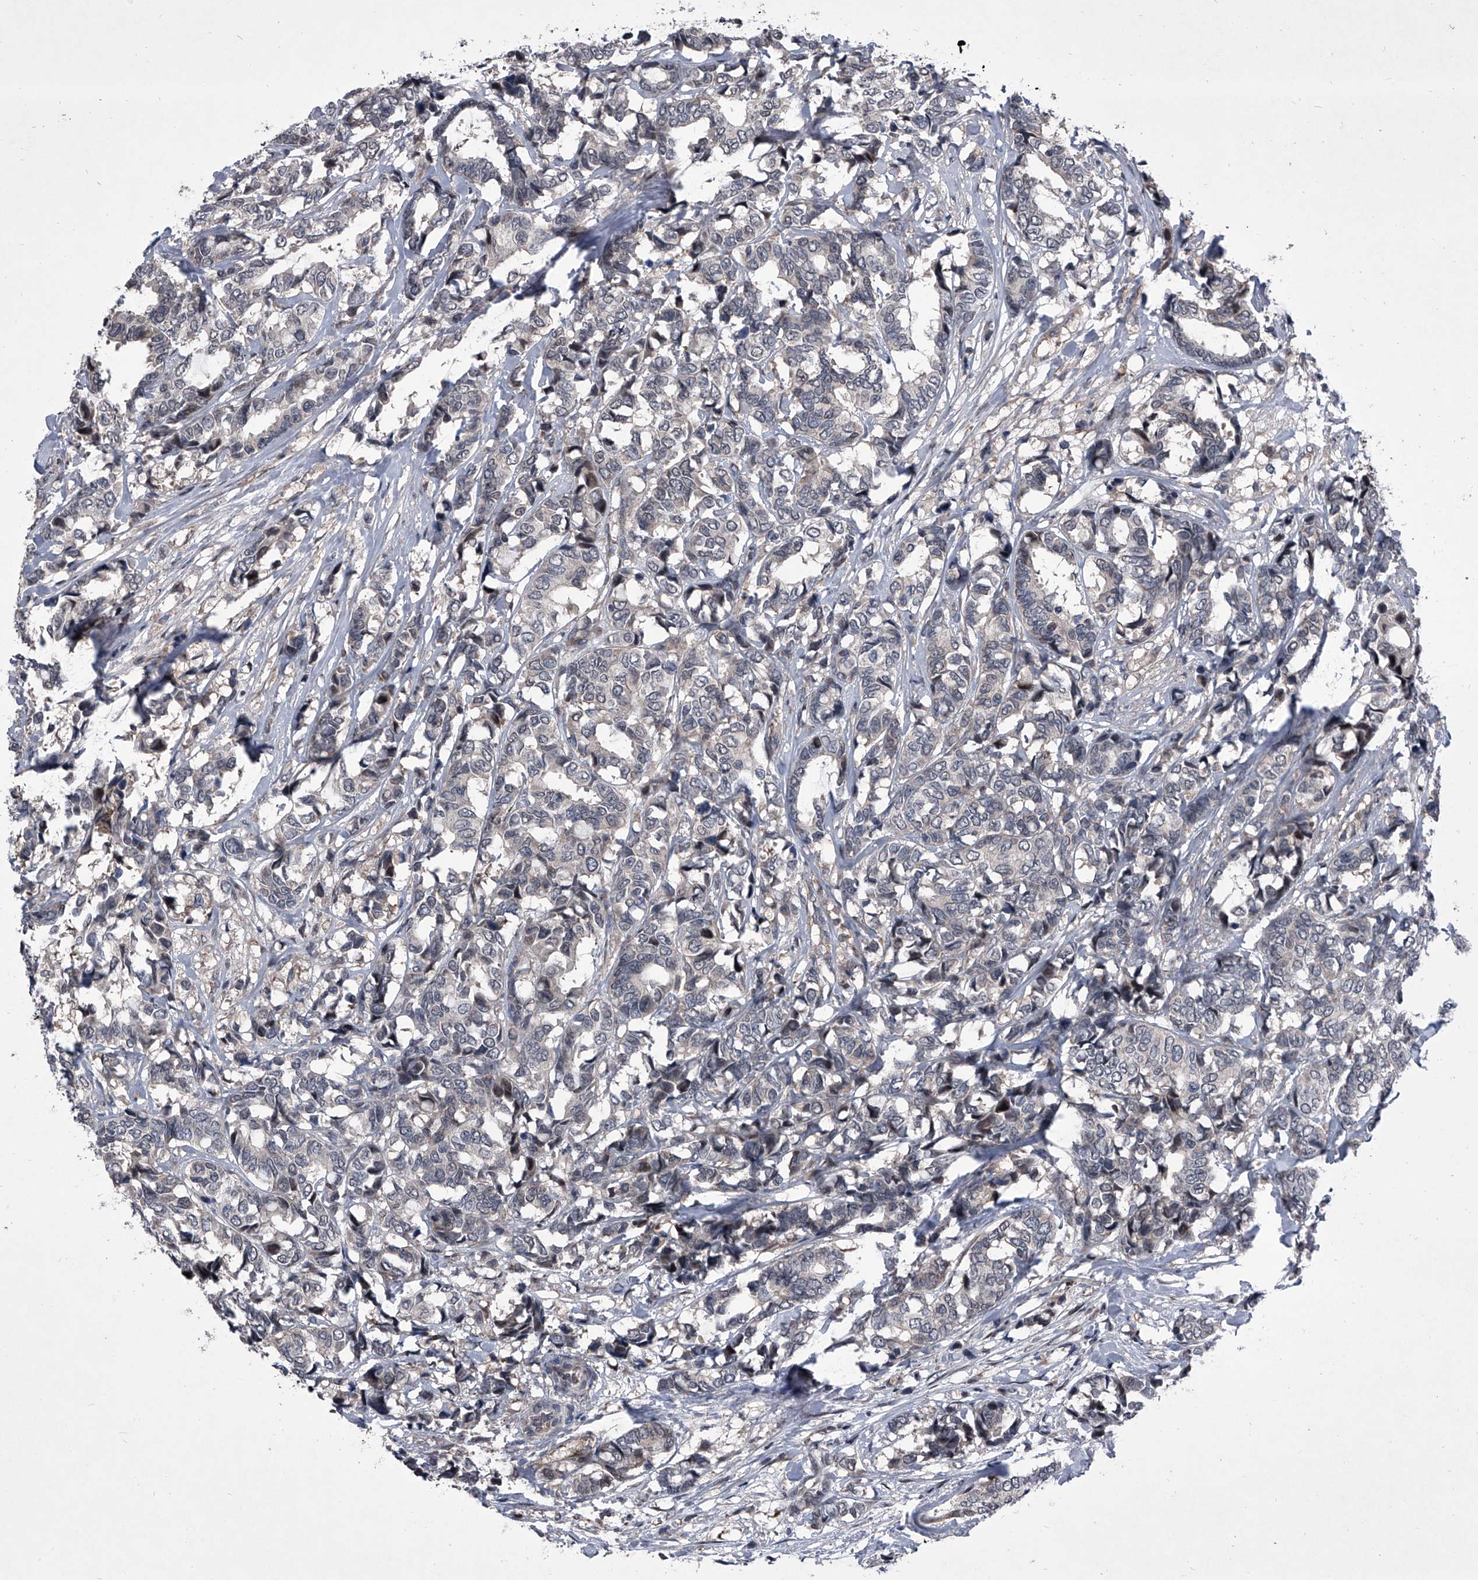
{"staining": {"intensity": "negative", "quantity": "none", "location": "none"}, "tissue": "breast cancer", "cell_type": "Tumor cells", "image_type": "cancer", "snomed": [{"axis": "morphology", "description": "Duct carcinoma"}, {"axis": "topography", "description": "Breast"}], "caption": "A photomicrograph of human breast cancer (invasive ductal carcinoma) is negative for staining in tumor cells.", "gene": "ELK4", "patient": {"sex": "female", "age": 87}}